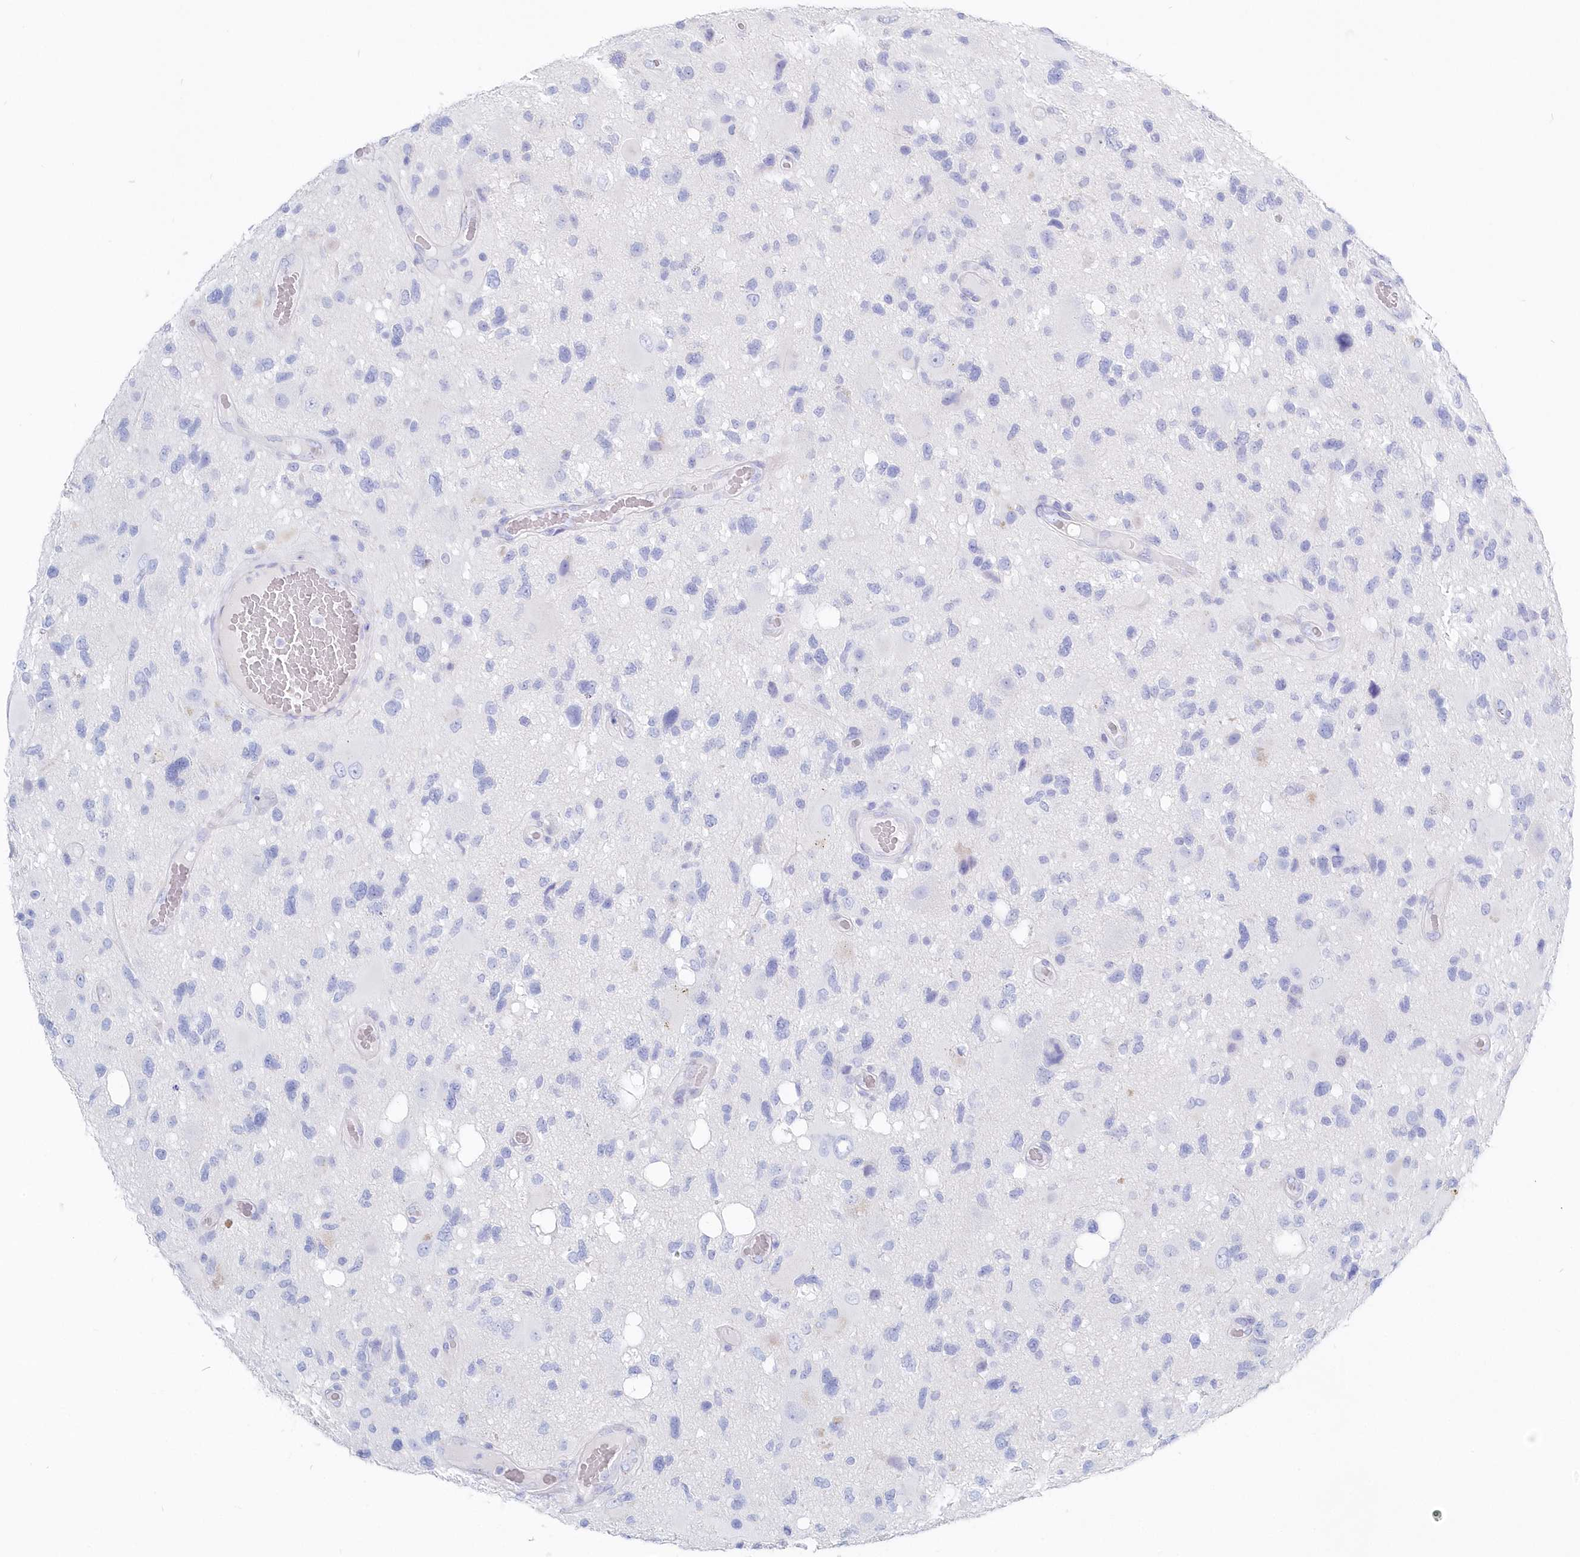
{"staining": {"intensity": "negative", "quantity": "none", "location": "none"}, "tissue": "glioma", "cell_type": "Tumor cells", "image_type": "cancer", "snomed": [{"axis": "morphology", "description": "Glioma, malignant, High grade"}, {"axis": "topography", "description": "Brain"}], "caption": "The micrograph shows no staining of tumor cells in malignant glioma (high-grade).", "gene": "CSNK1G2", "patient": {"sex": "male", "age": 33}}